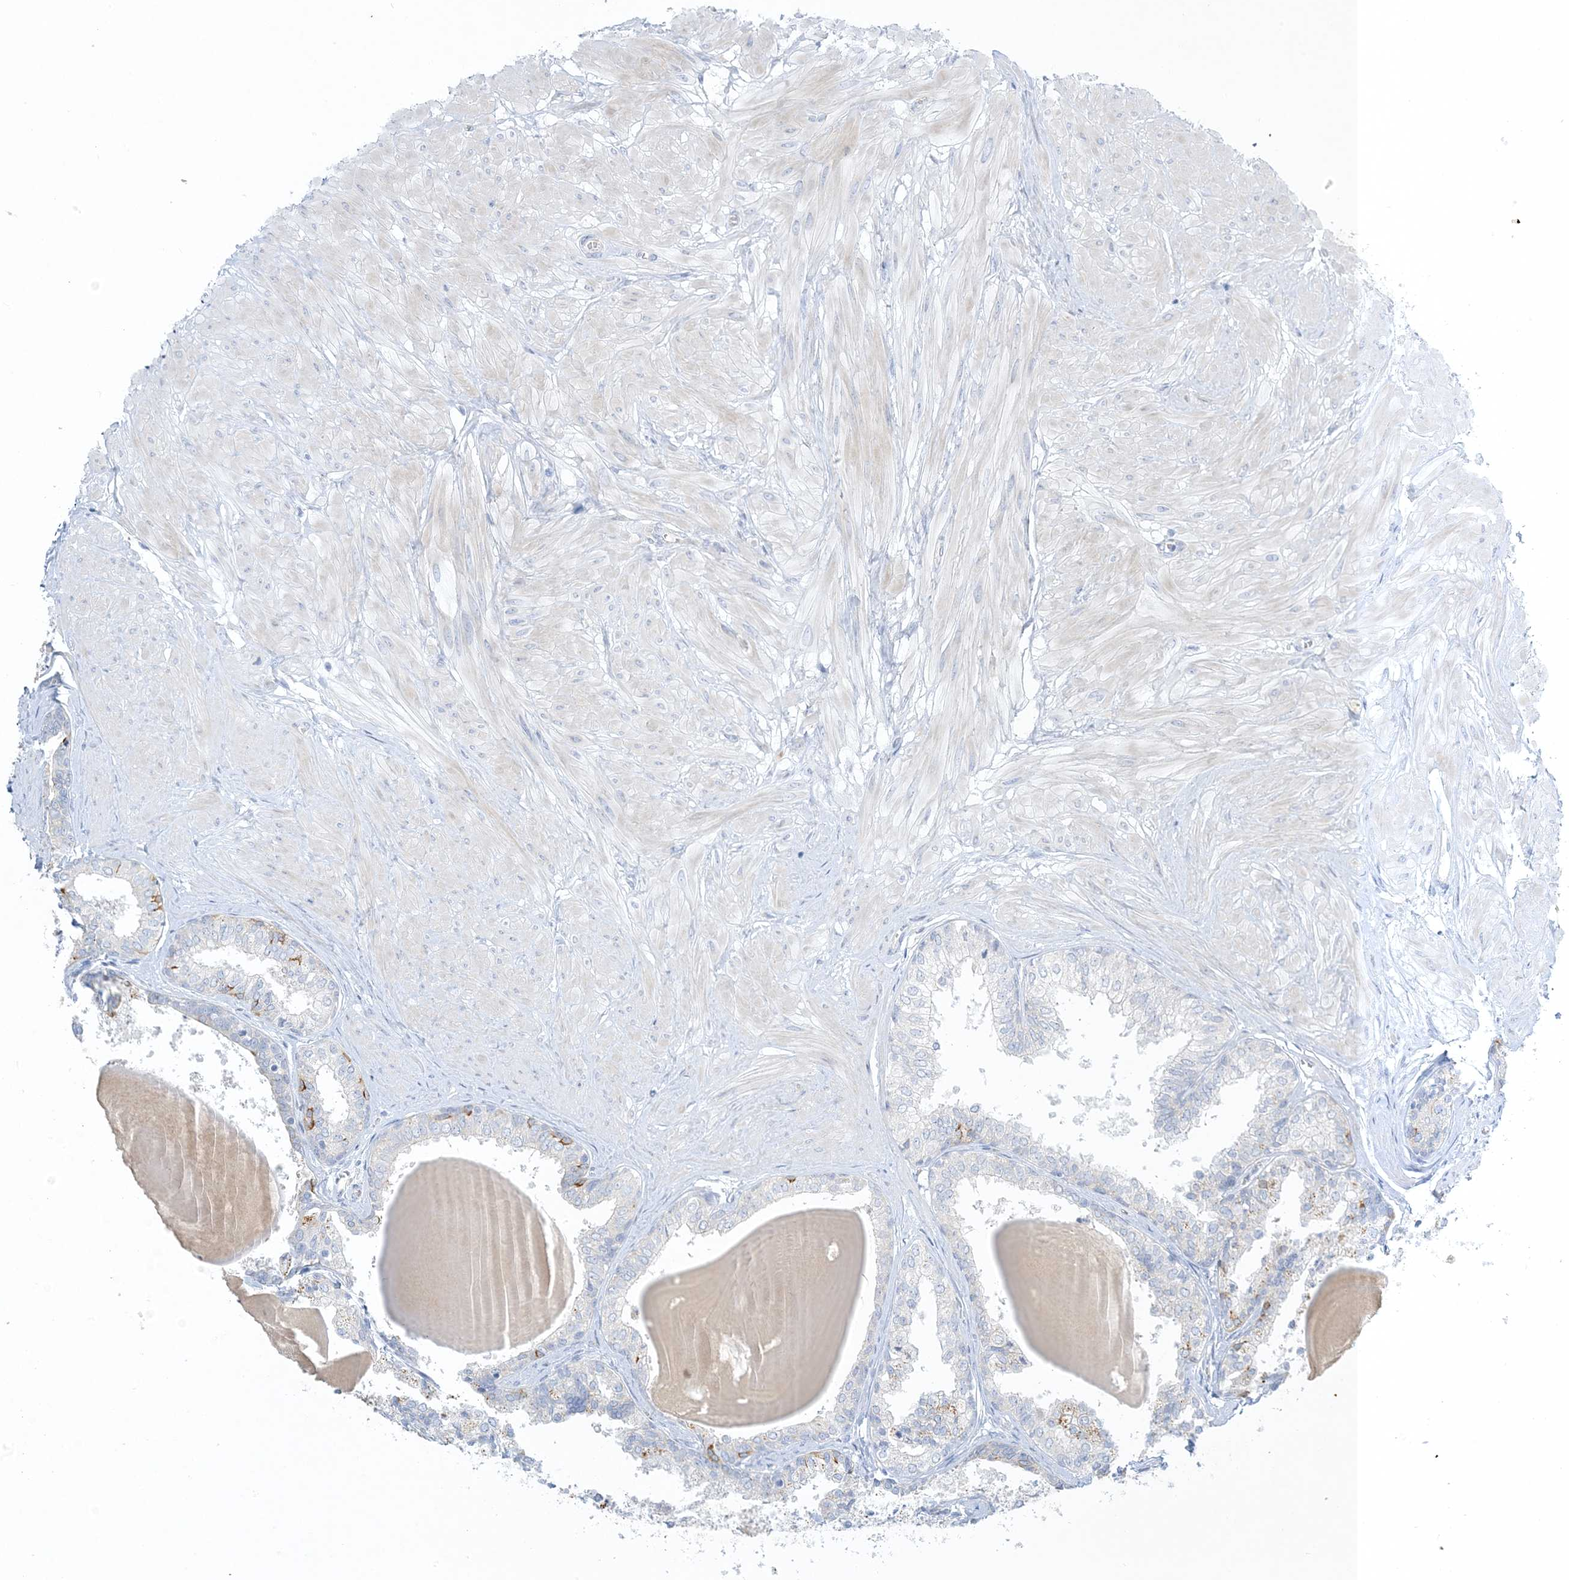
{"staining": {"intensity": "moderate", "quantity": "<25%", "location": "cytoplasmic/membranous"}, "tissue": "prostate", "cell_type": "Glandular cells", "image_type": "normal", "snomed": [{"axis": "morphology", "description": "Normal tissue, NOS"}, {"axis": "topography", "description": "Prostate"}], "caption": "Protein staining of unremarkable prostate exhibits moderate cytoplasmic/membranous staining in approximately <25% of glandular cells.", "gene": "XIRP2", "patient": {"sex": "male", "age": 48}}